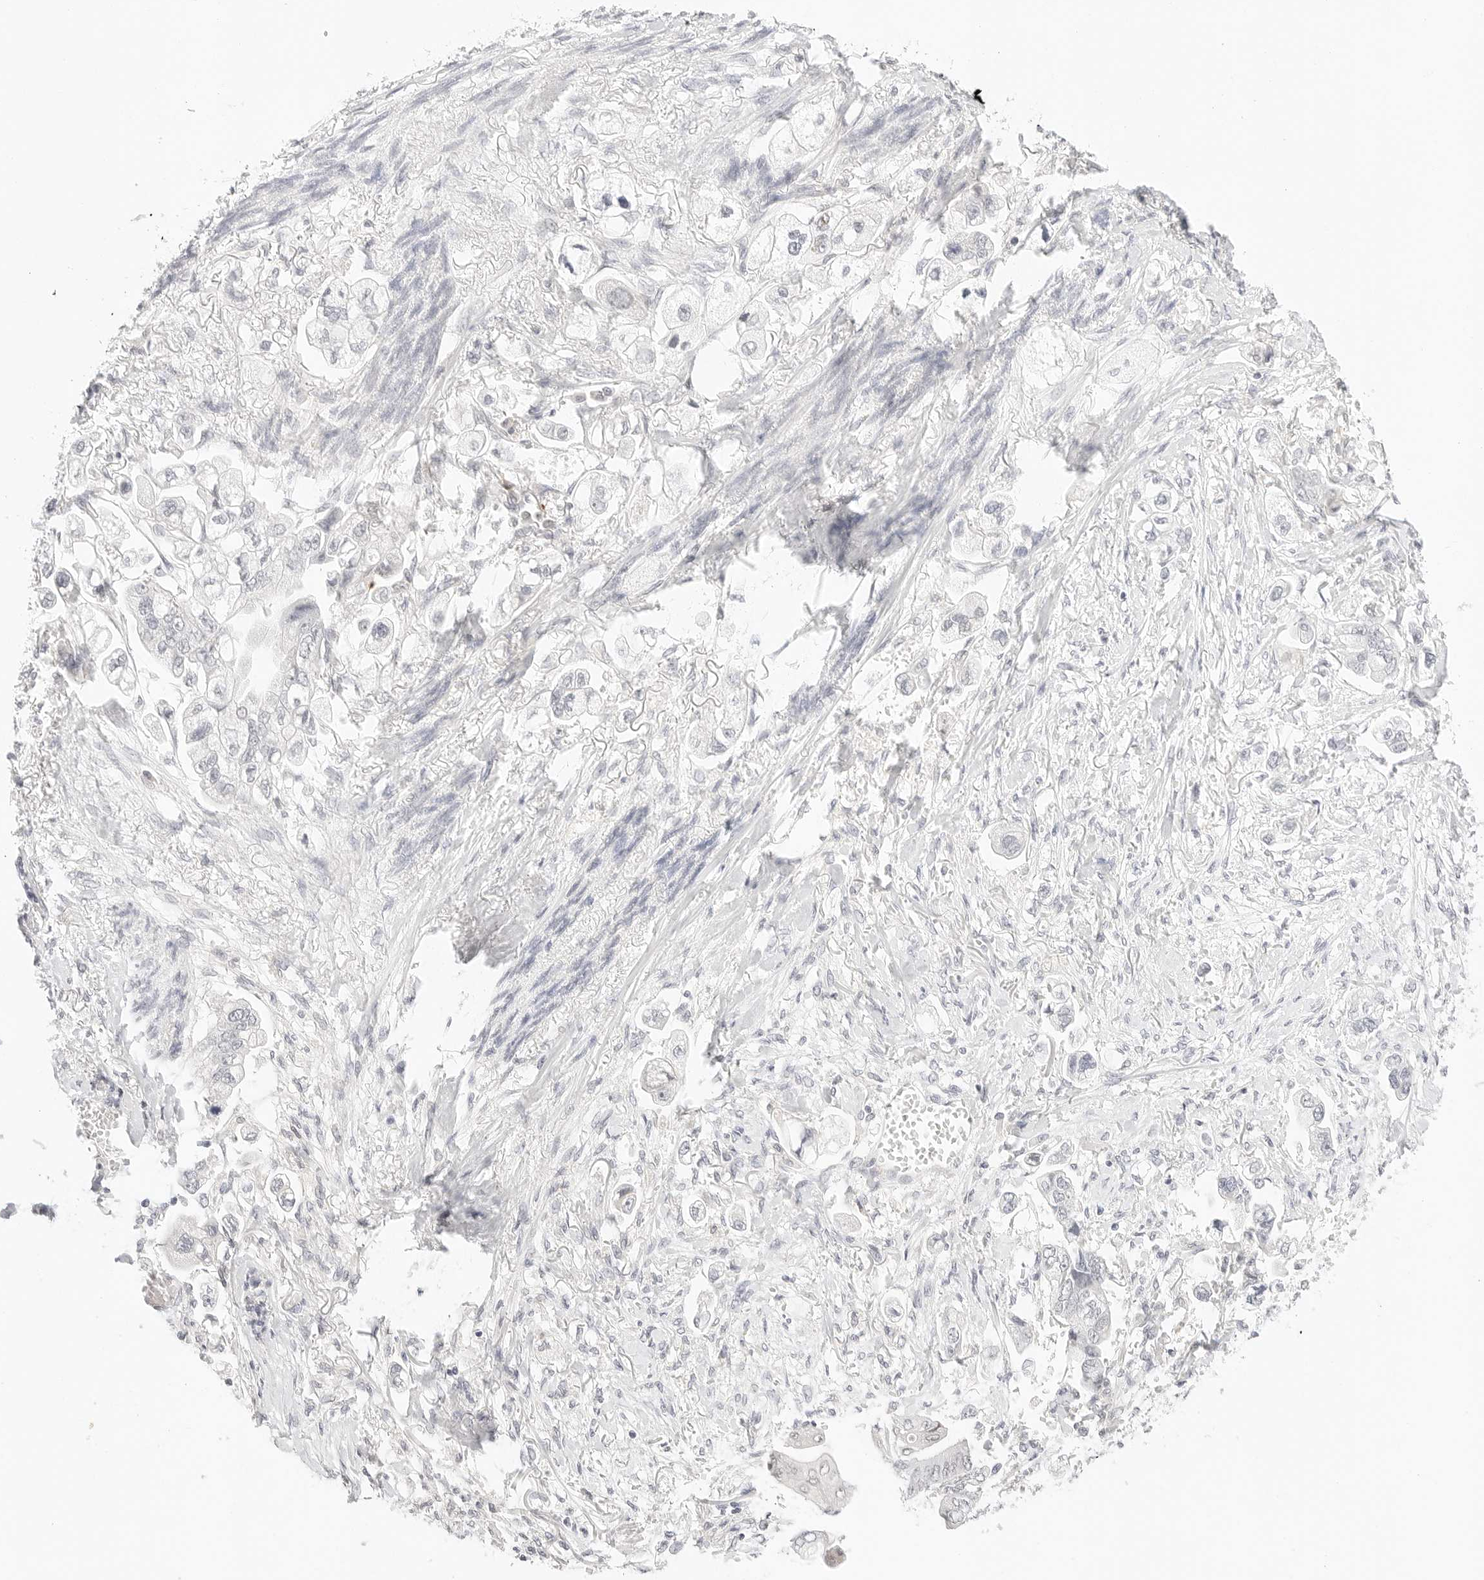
{"staining": {"intensity": "negative", "quantity": "none", "location": "none"}, "tissue": "stomach cancer", "cell_type": "Tumor cells", "image_type": "cancer", "snomed": [{"axis": "morphology", "description": "Adenocarcinoma, NOS"}, {"axis": "topography", "description": "Stomach"}], "caption": "Image shows no protein expression in tumor cells of stomach cancer tissue.", "gene": "XKR4", "patient": {"sex": "male", "age": 62}}